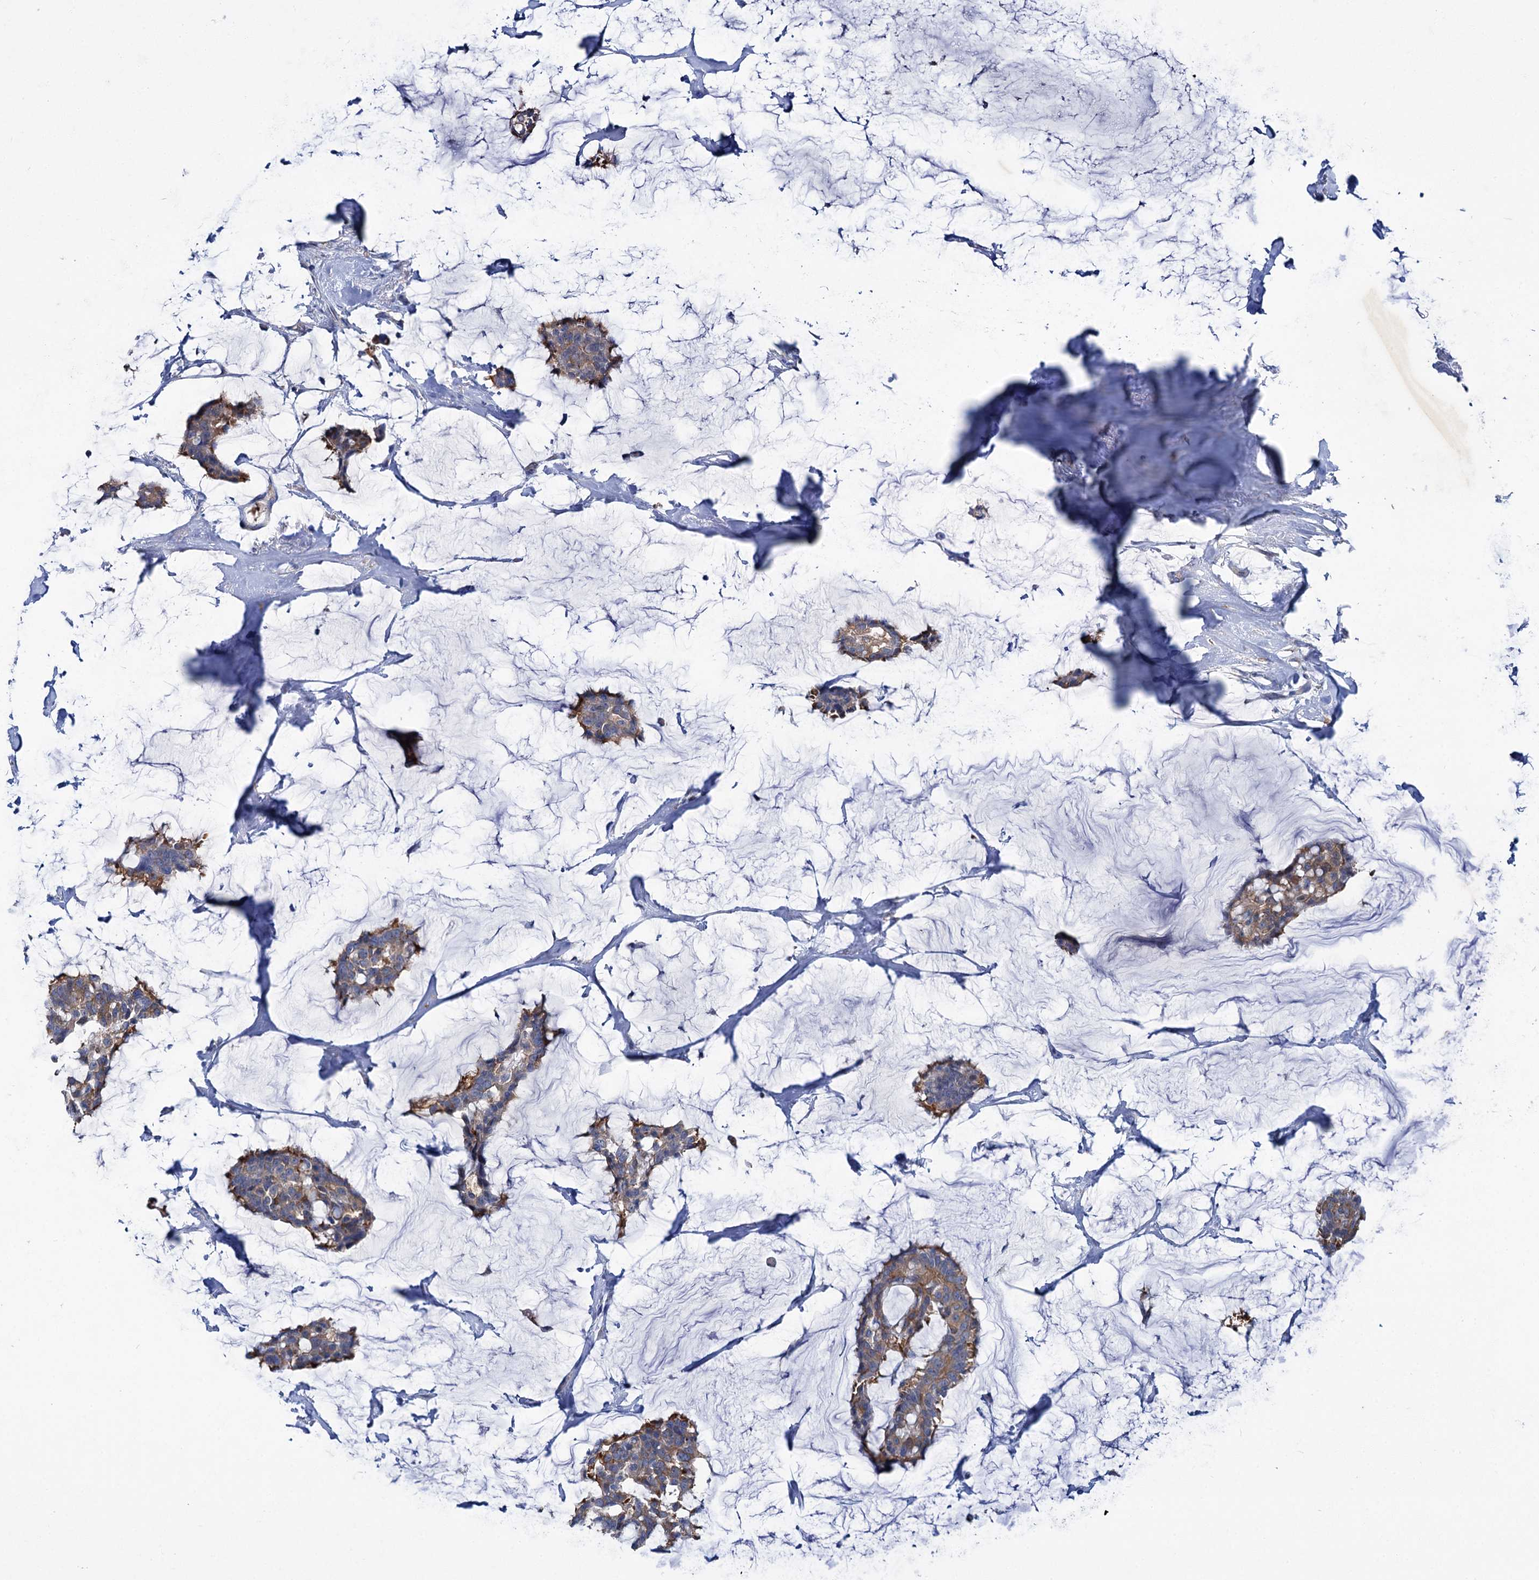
{"staining": {"intensity": "moderate", "quantity": "25%-75%", "location": "cytoplasmic/membranous"}, "tissue": "breast cancer", "cell_type": "Tumor cells", "image_type": "cancer", "snomed": [{"axis": "morphology", "description": "Duct carcinoma"}, {"axis": "topography", "description": "Breast"}], "caption": "Immunohistochemistry (IHC) (DAB) staining of human intraductal carcinoma (breast) exhibits moderate cytoplasmic/membranous protein staining in approximately 25%-75% of tumor cells.", "gene": "TRIM55", "patient": {"sex": "female", "age": 93}}